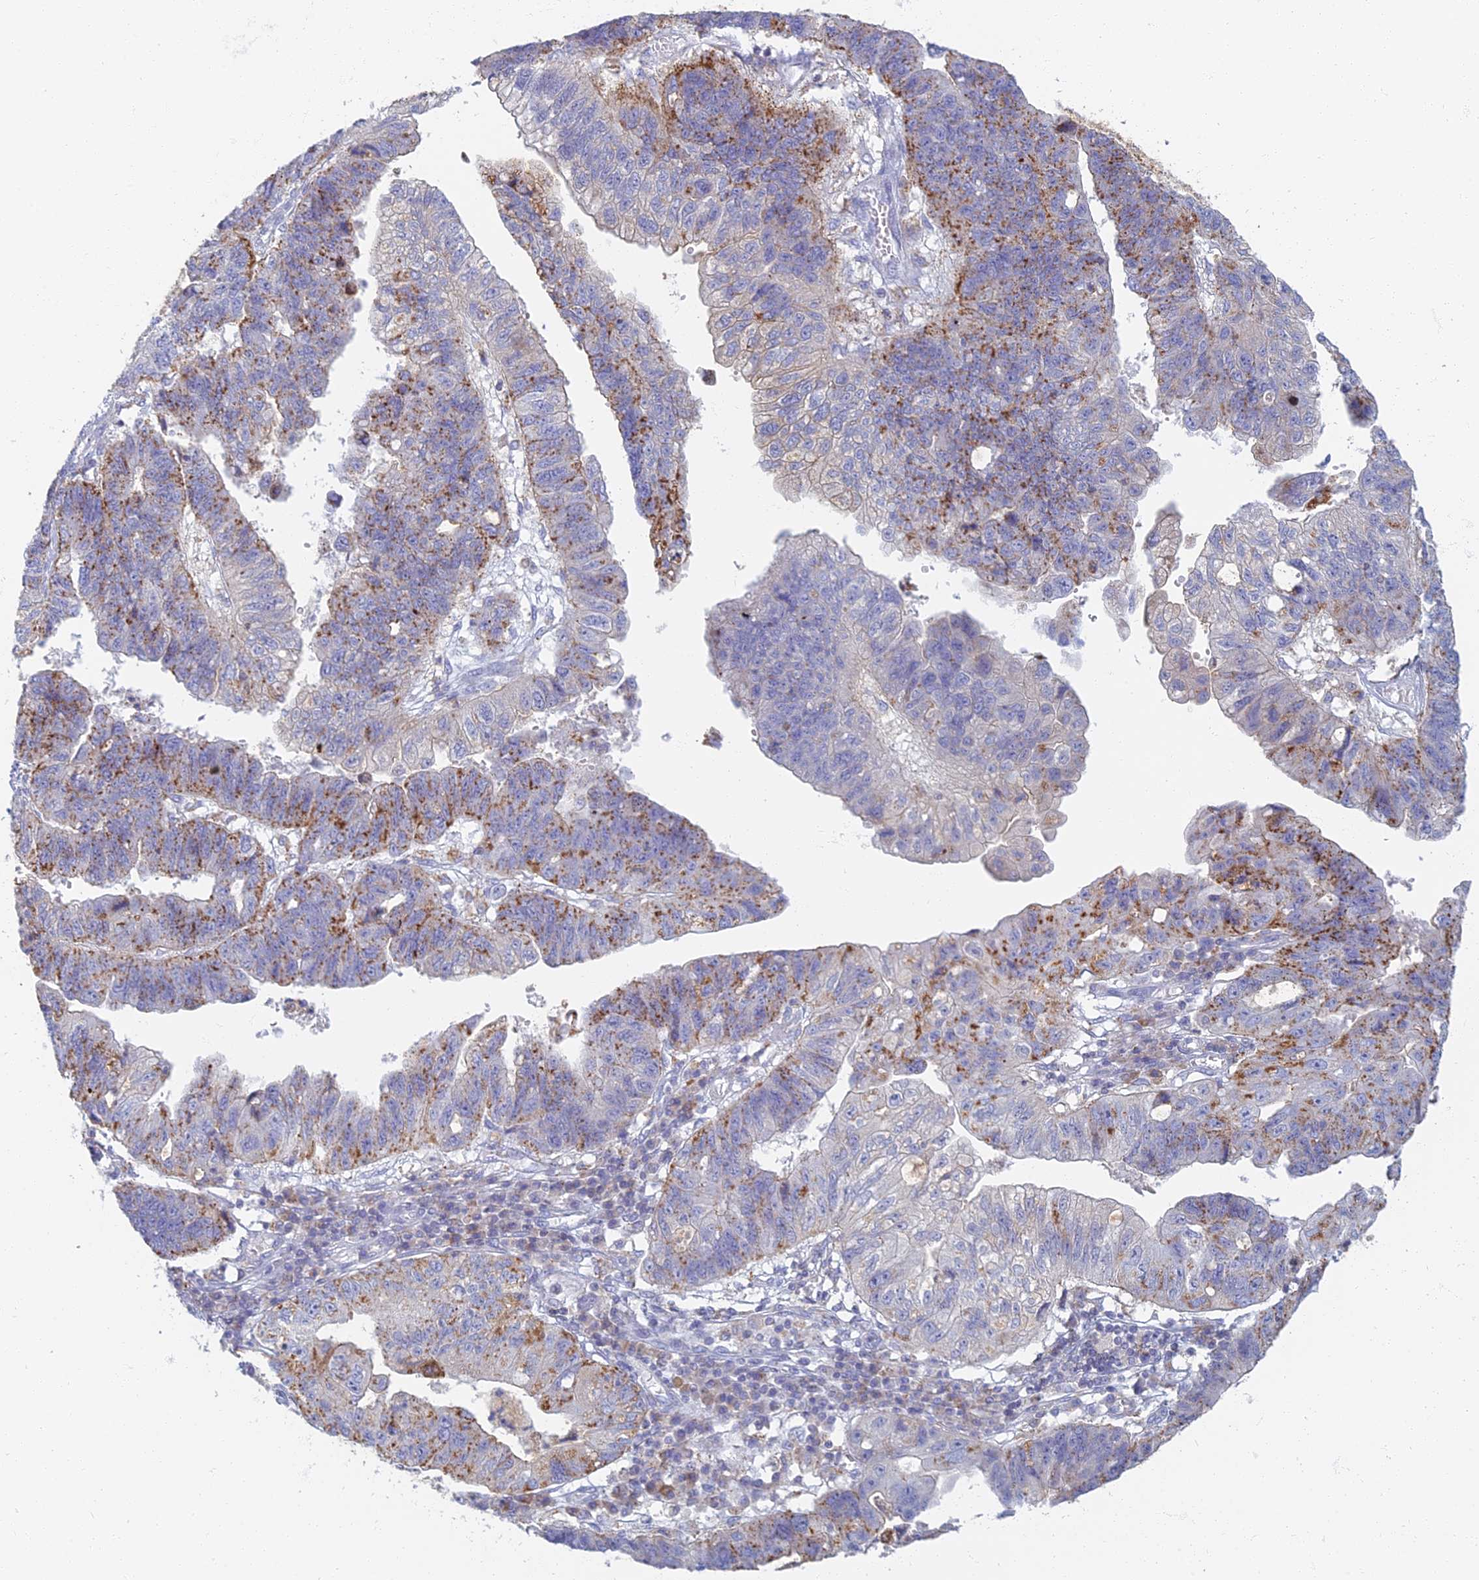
{"staining": {"intensity": "moderate", "quantity": "25%-75%", "location": "cytoplasmic/membranous"}, "tissue": "stomach cancer", "cell_type": "Tumor cells", "image_type": "cancer", "snomed": [{"axis": "morphology", "description": "Adenocarcinoma, NOS"}, {"axis": "topography", "description": "Stomach"}], "caption": "Immunohistochemistry of human stomach cancer (adenocarcinoma) shows medium levels of moderate cytoplasmic/membranous staining in about 25%-75% of tumor cells.", "gene": "CHMP4B", "patient": {"sex": "male", "age": 59}}